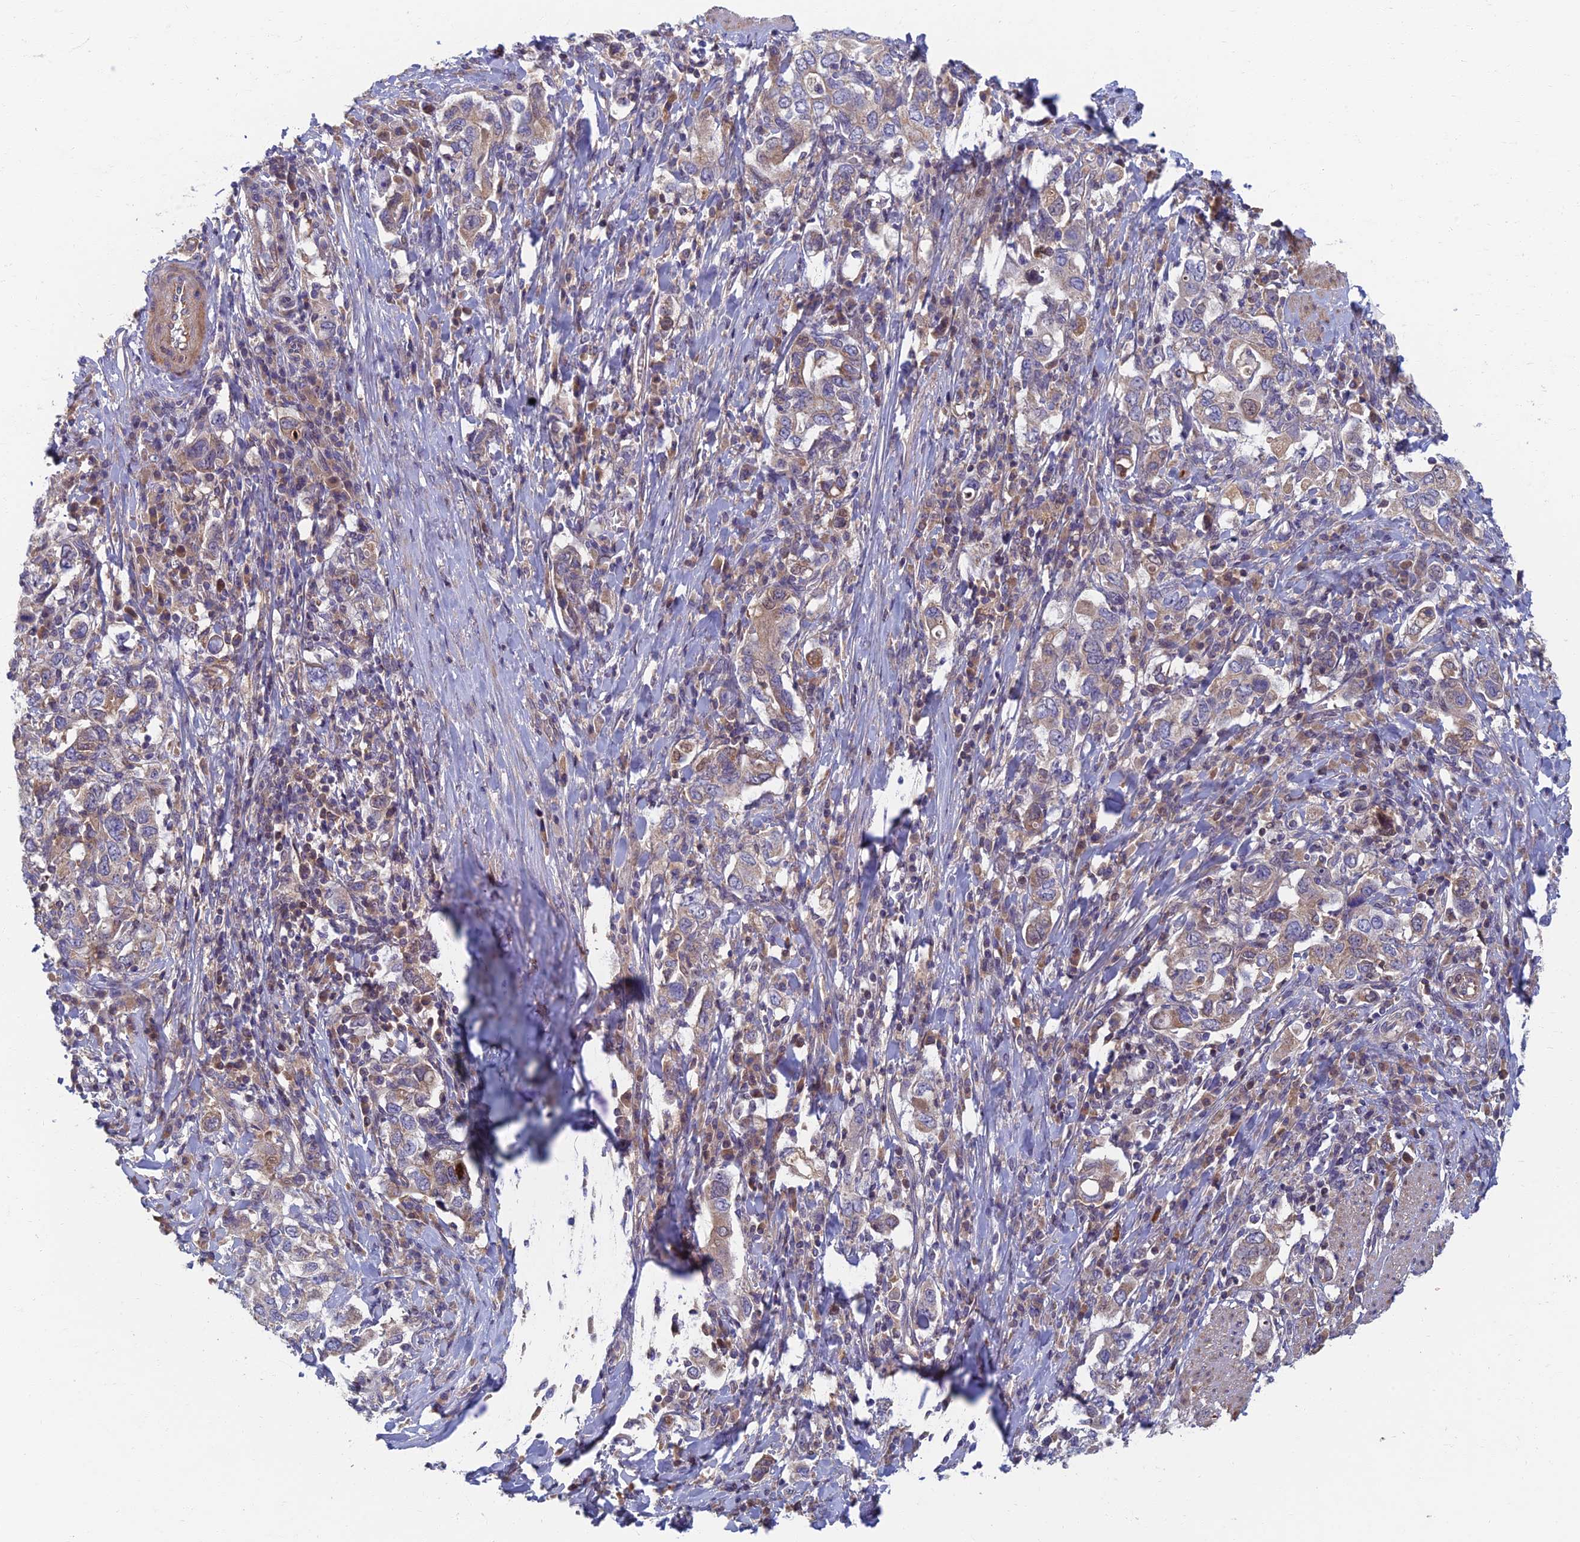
{"staining": {"intensity": "weak", "quantity": "25%-75%", "location": "cytoplasmic/membranous"}, "tissue": "stomach cancer", "cell_type": "Tumor cells", "image_type": "cancer", "snomed": [{"axis": "morphology", "description": "Adenocarcinoma, NOS"}, {"axis": "topography", "description": "Stomach, upper"}, {"axis": "topography", "description": "Stomach"}], "caption": "Protein expression analysis of adenocarcinoma (stomach) shows weak cytoplasmic/membranous expression in about 25%-75% of tumor cells.", "gene": "SOGA1", "patient": {"sex": "male", "age": 62}}